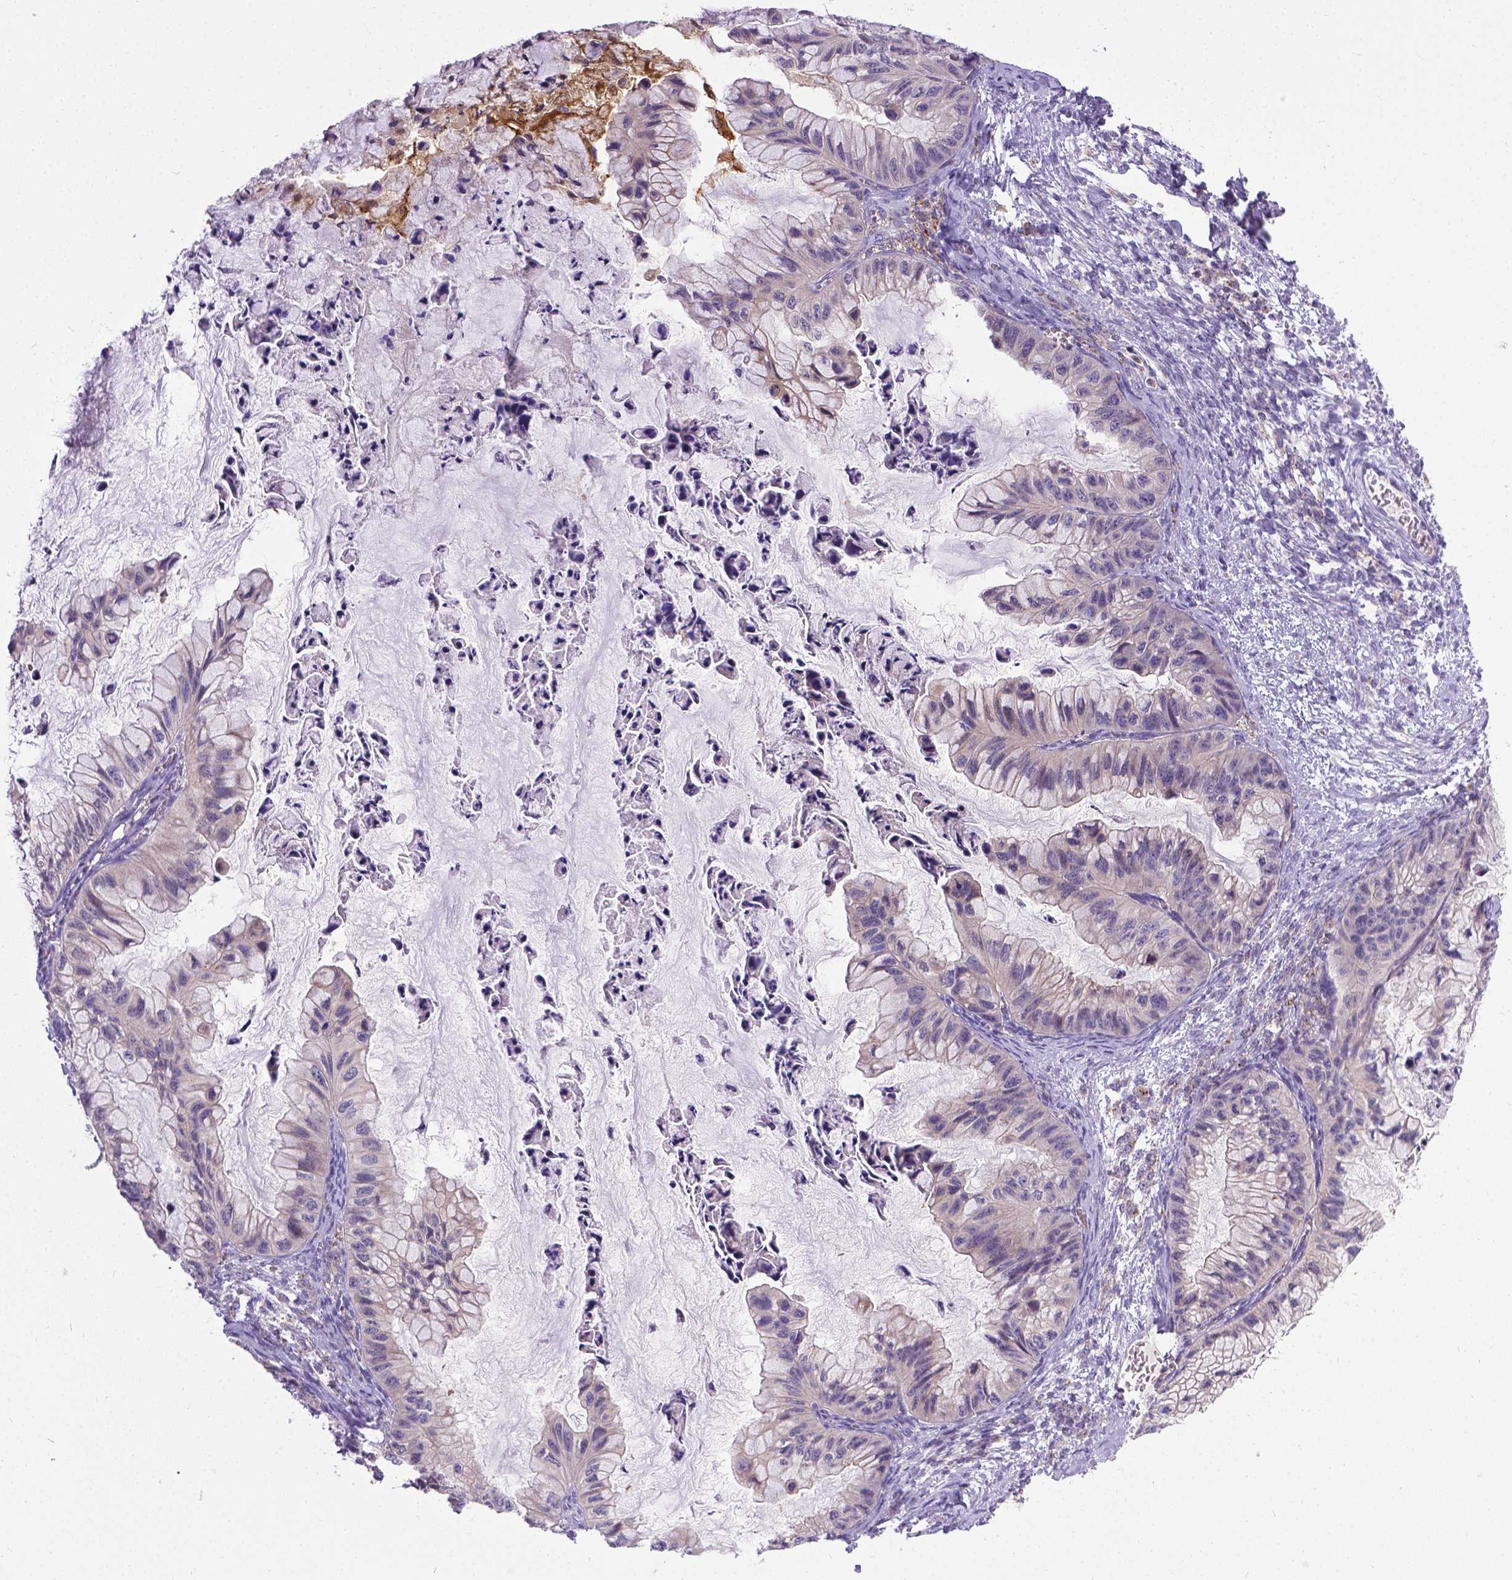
{"staining": {"intensity": "negative", "quantity": "none", "location": "none"}, "tissue": "ovarian cancer", "cell_type": "Tumor cells", "image_type": "cancer", "snomed": [{"axis": "morphology", "description": "Cystadenocarcinoma, mucinous, NOS"}, {"axis": "topography", "description": "Ovary"}], "caption": "Human mucinous cystadenocarcinoma (ovarian) stained for a protein using immunohistochemistry (IHC) shows no staining in tumor cells.", "gene": "TM4SF18", "patient": {"sex": "female", "age": 72}}